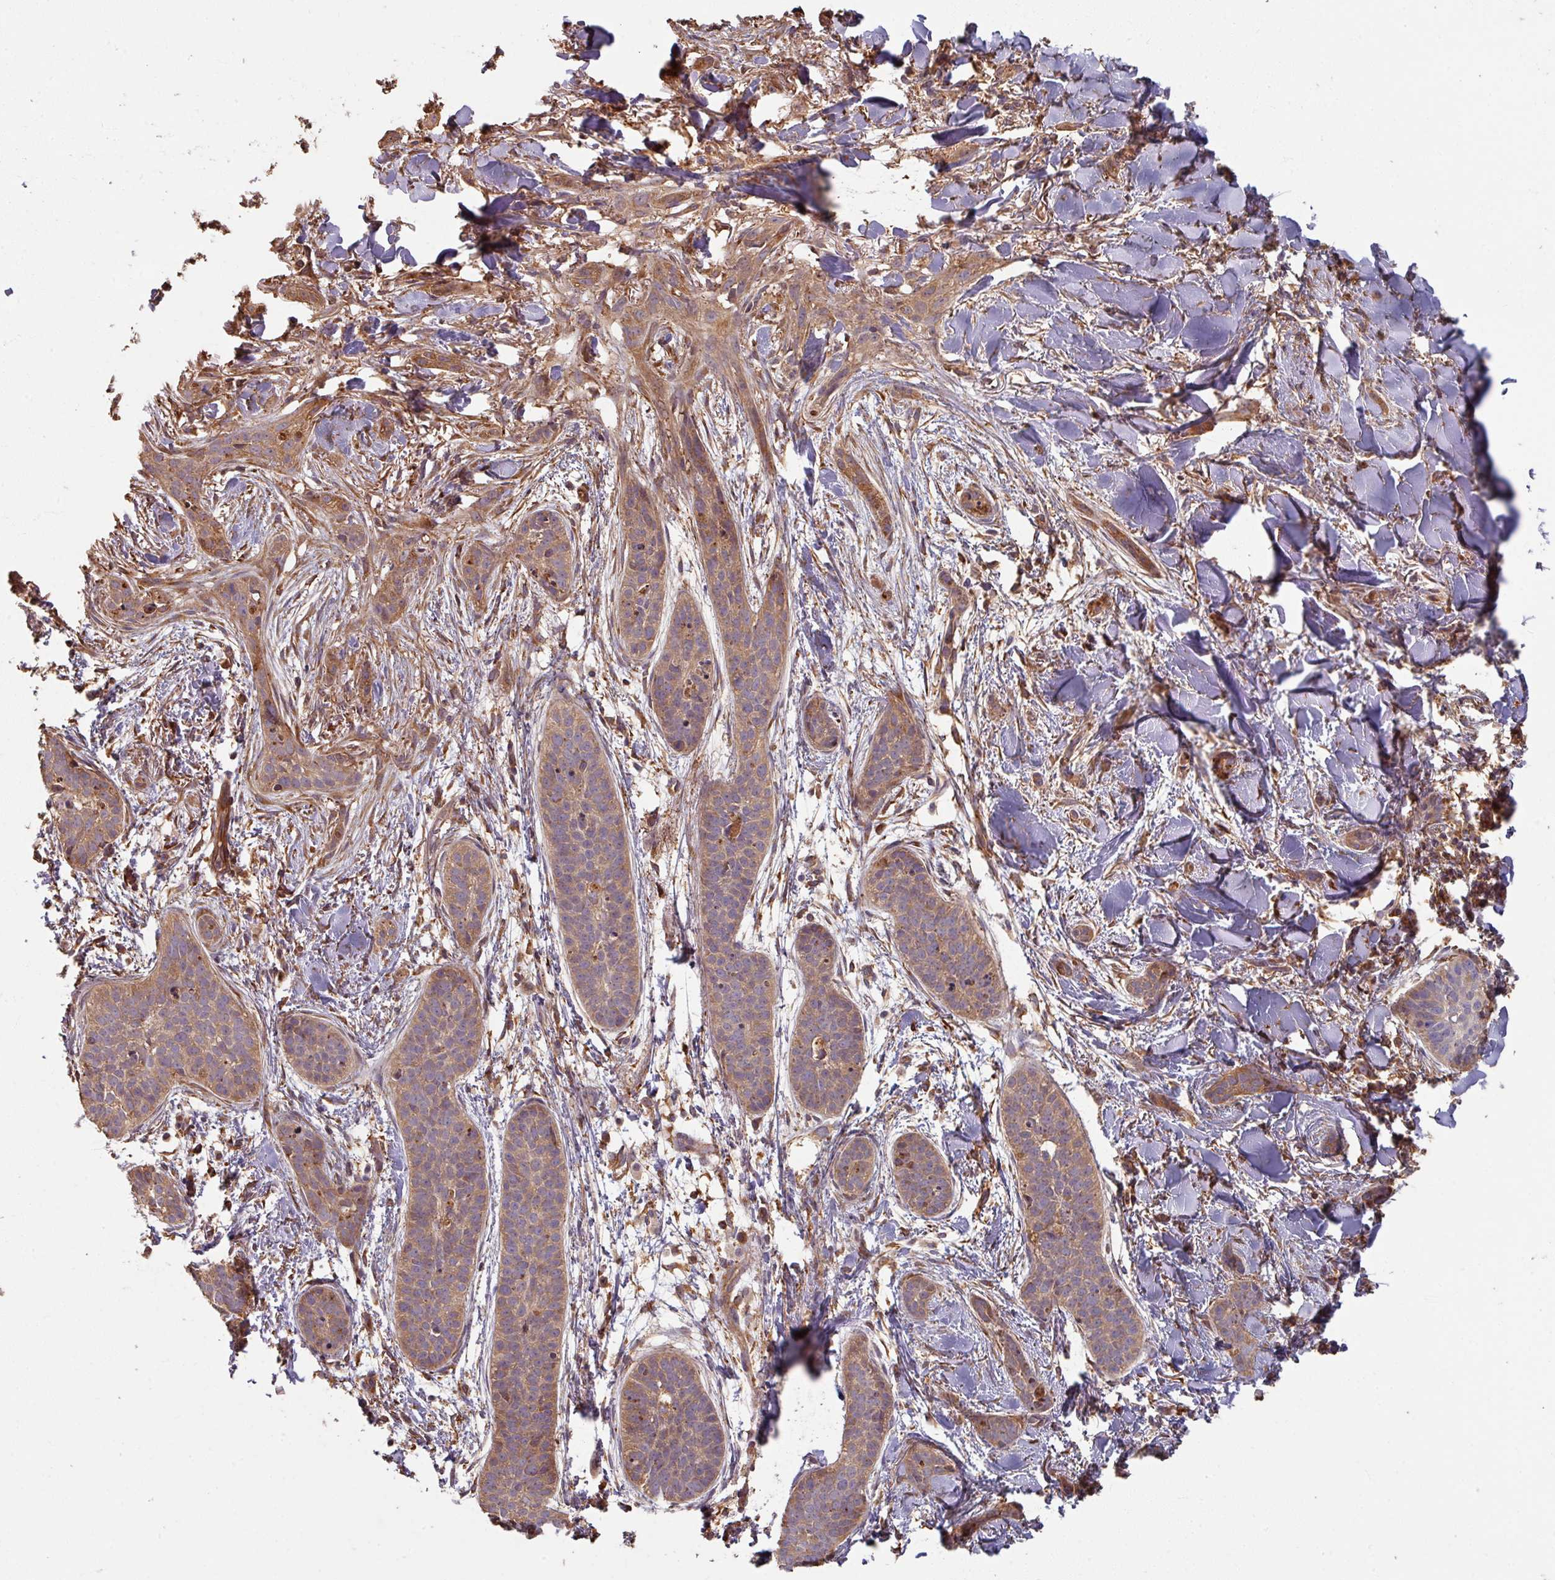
{"staining": {"intensity": "moderate", "quantity": ">75%", "location": "cytoplasmic/membranous"}, "tissue": "skin cancer", "cell_type": "Tumor cells", "image_type": "cancer", "snomed": [{"axis": "morphology", "description": "Basal cell carcinoma"}, {"axis": "topography", "description": "Skin"}], "caption": "IHC photomicrograph of human skin cancer (basal cell carcinoma) stained for a protein (brown), which exhibits medium levels of moderate cytoplasmic/membranous positivity in approximately >75% of tumor cells.", "gene": "CCDC68", "patient": {"sex": "male", "age": 52}}